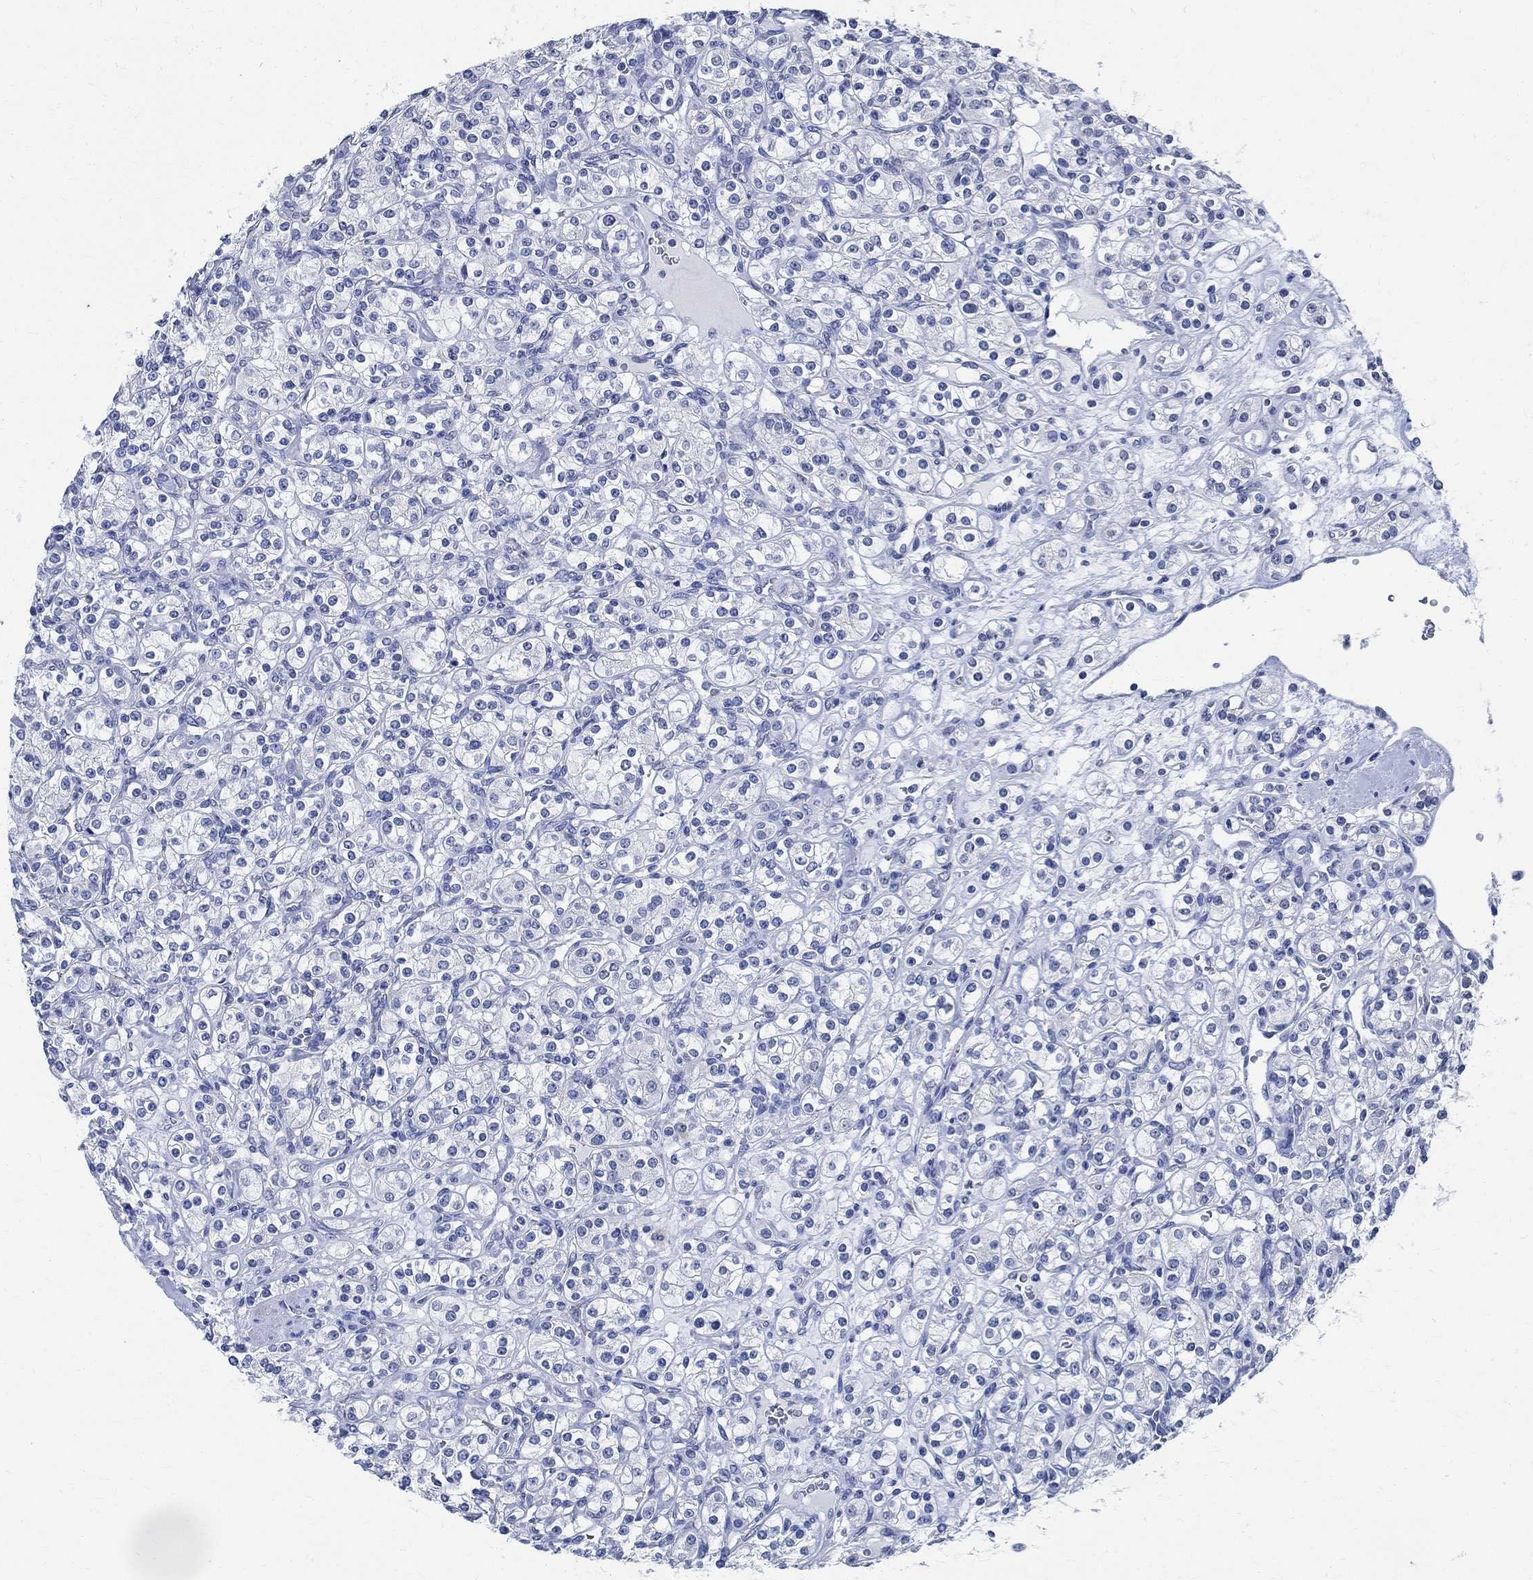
{"staining": {"intensity": "negative", "quantity": "none", "location": "none"}, "tissue": "renal cancer", "cell_type": "Tumor cells", "image_type": "cancer", "snomed": [{"axis": "morphology", "description": "Adenocarcinoma, NOS"}, {"axis": "topography", "description": "Kidney"}], "caption": "This is an immunohistochemistry (IHC) photomicrograph of adenocarcinoma (renal). There is no staining in tumor cells.", "gene": "TMEM221", "patient": {"sex": "male", "age": 77}}